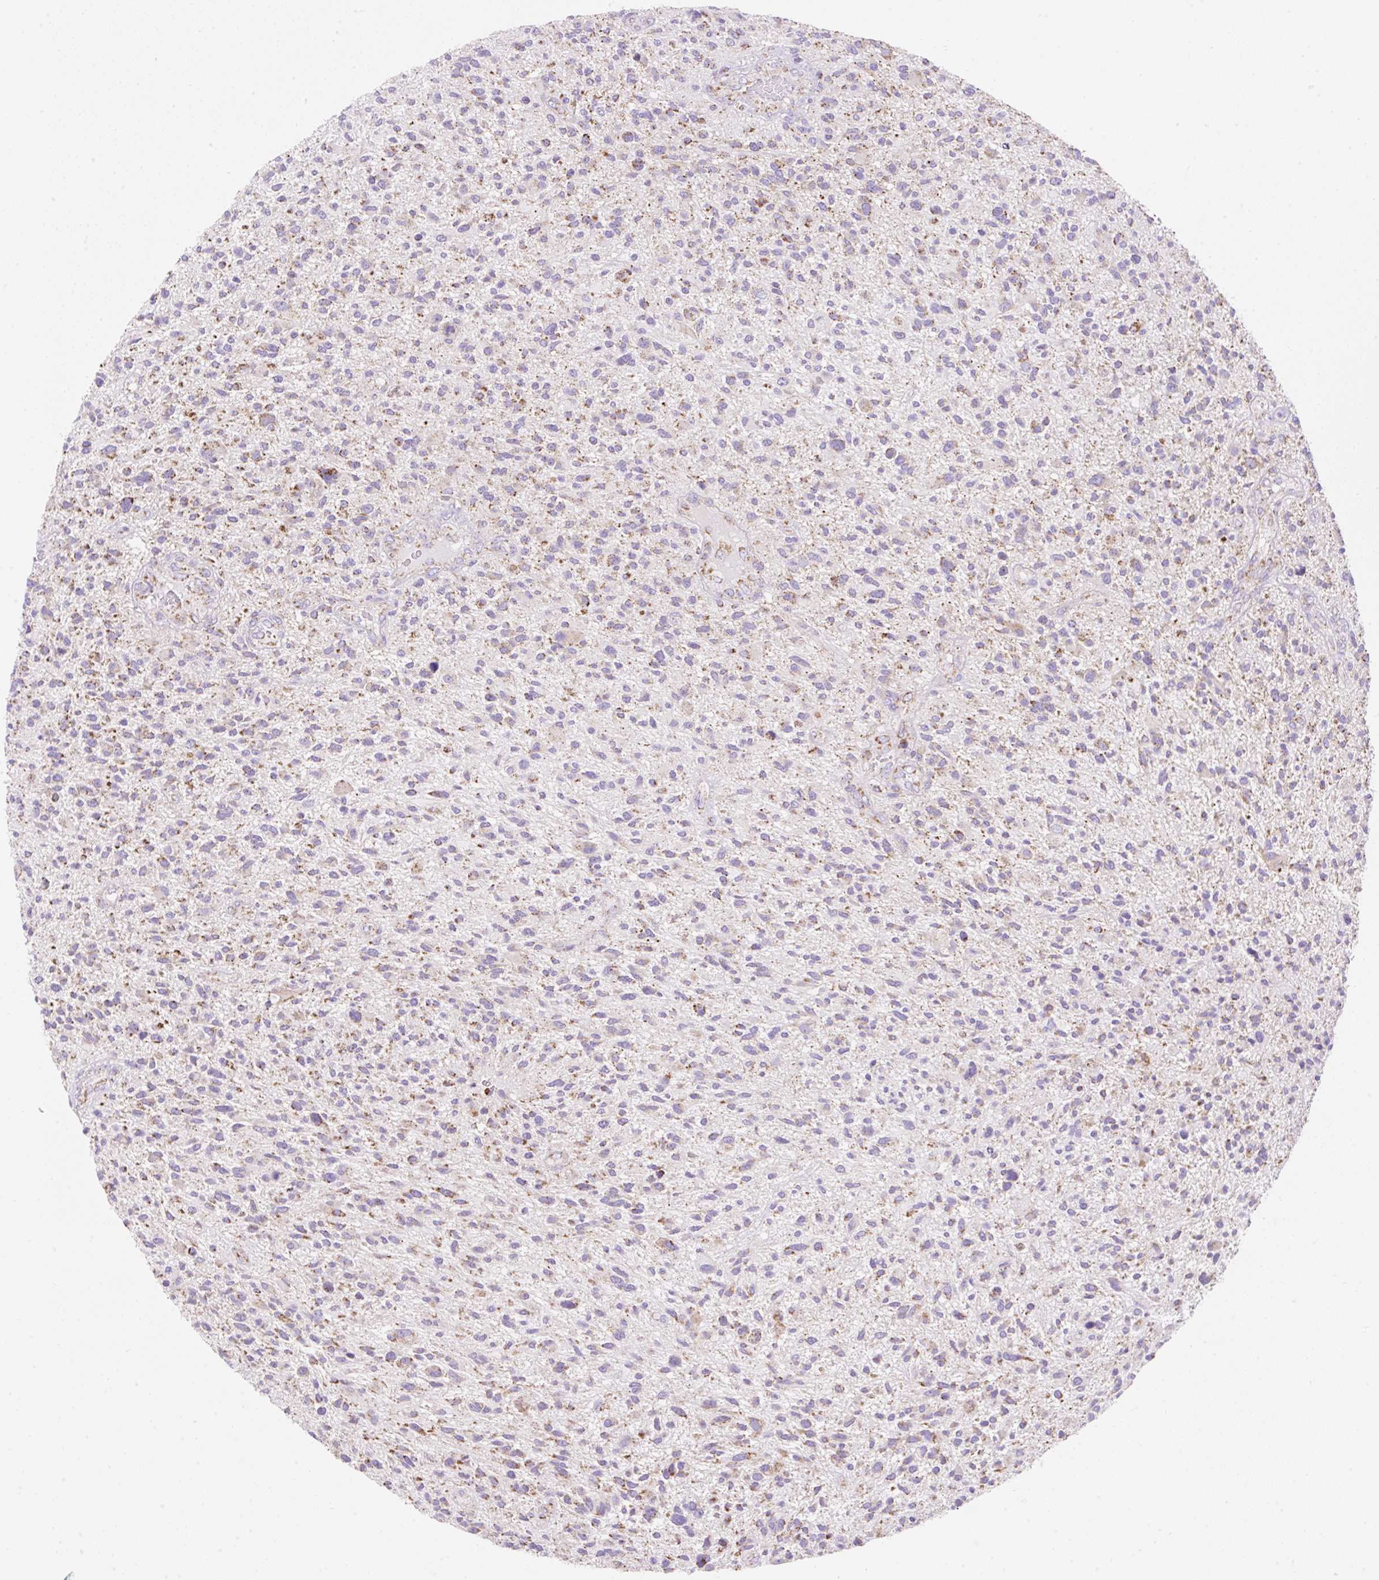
{"staining": {"intensity": "weak", "quantity": "<25%", "location": "cytoplasmic/membranous"}, "tissue": "glioma", "cell_type": "Tumor cells", "image_type": "cancer", "snomed": [{"axis": "morphology", "description": "Glioma, malignant, High grade"}, {"axis": "topography", "description": "Brain"}], "caption": "Photomicrograph shows no protein positivity in tumor cells of glioma tissue. (DAB (3,3'-diaminobenzidine) immunohistochemistry (IHC) visualized using brightfield microscopy, high magnification).", "gene": "DAAM2", "patient": {"sex": "male", "age": 47}}